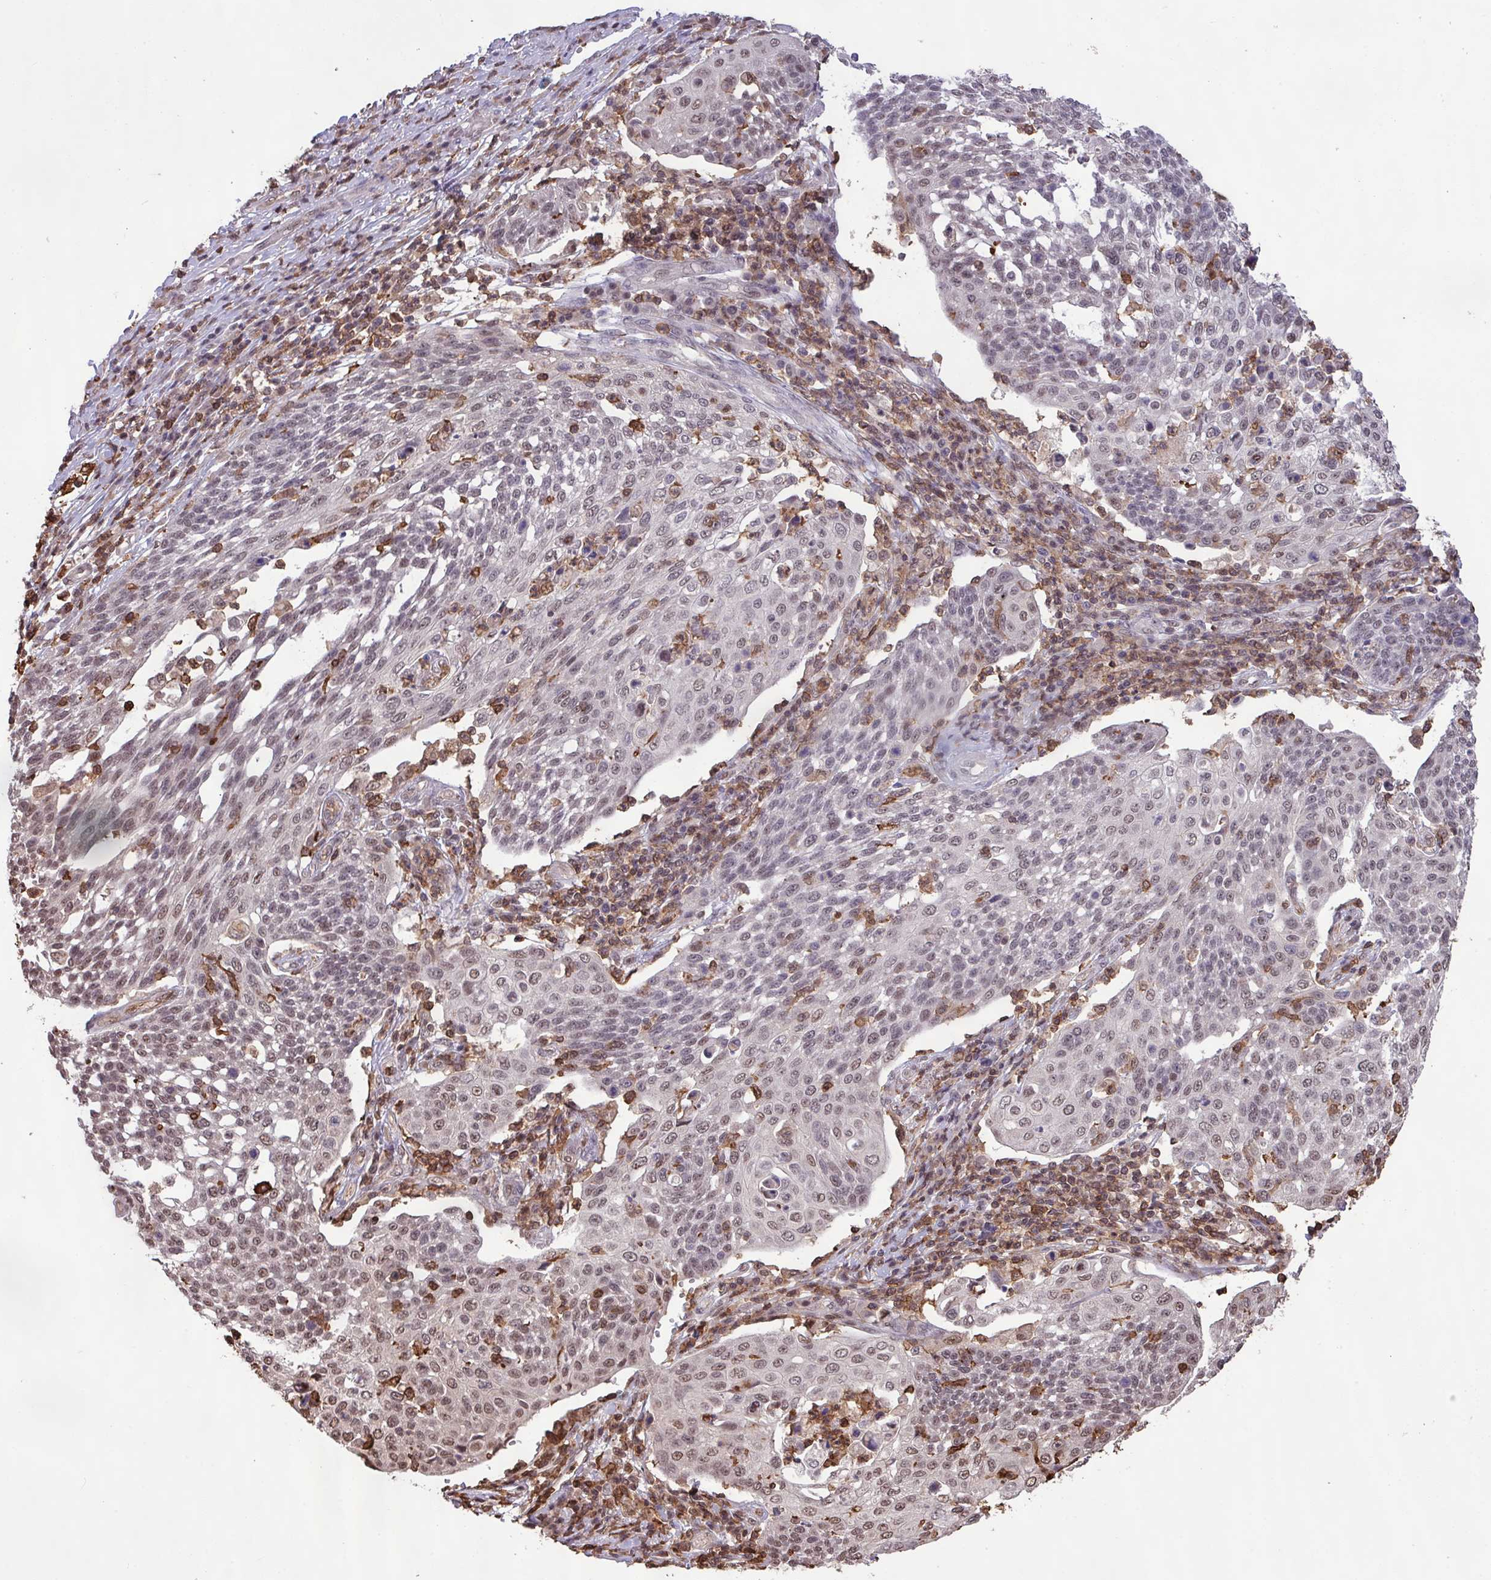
{"staining": {"intensity": "moderate", "quantity": "<25%", "location": "nuclear"}, "tissue": "cervical cancer", "cell_type": "Tumor cells", "image_type": "cancer", "snomed": [{"axis": "morphology", "description": "Squamous cell carcinoma, NOS"}, {"axis": "topography", "description": "Cervix"}], "caption": "Immunohistochemistry staining of cervical squamous cell carcinoma, which demonstrates low levels of moderate nuclear positivity in about <25% of tumor cells indicating moderate nuclear protein expression. The staining was performed using DAB (brown) for protein detection and nuclei were counterstained in hematoxylin (blue).", "gene": "GON7", "patient": {"sex": "female", "age": 34}}